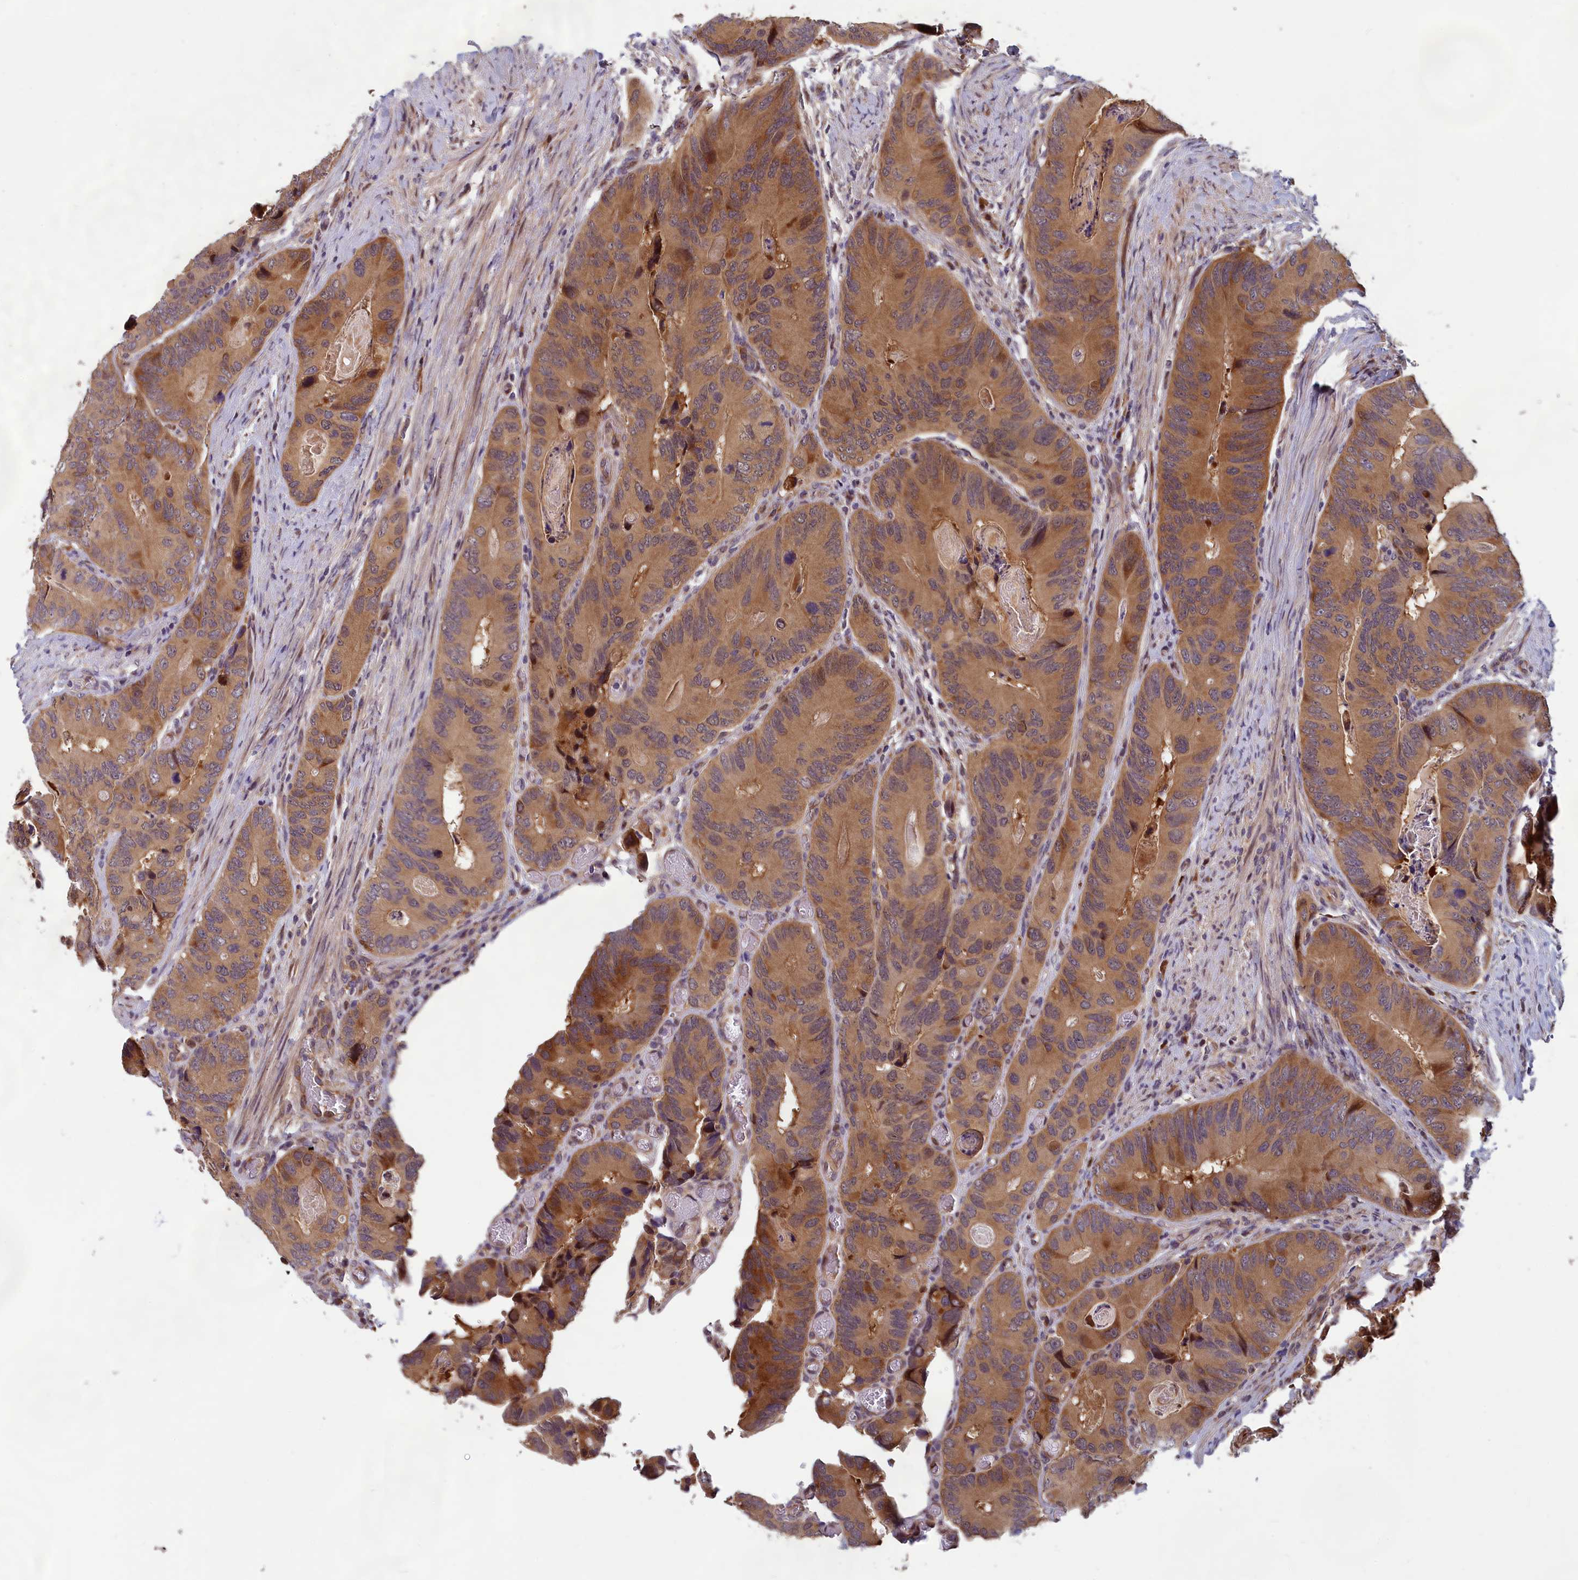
{"staining": {"intensity": "moderate", "quantity": ">75%", "location": "cytoplasmic/membranous"}, "tissue": "colorectal cancer", "cell_type": "Tumor cells", "image_type": "cancer", "snomed": [{"axis": "morphology", "description": "Adenocarcinoma, NOS"}, {"axis": "topography", "description": "Colon"}], "caption": "Immunohistochemical staining of colorectal adenocarcinoma demonstrates medium levels of moderate cytoplasmic/membranous protein staining in approximately >75% of tumor cells.", "gene": "CCDC15", "patient": {"sex": "male", "age": 84}}